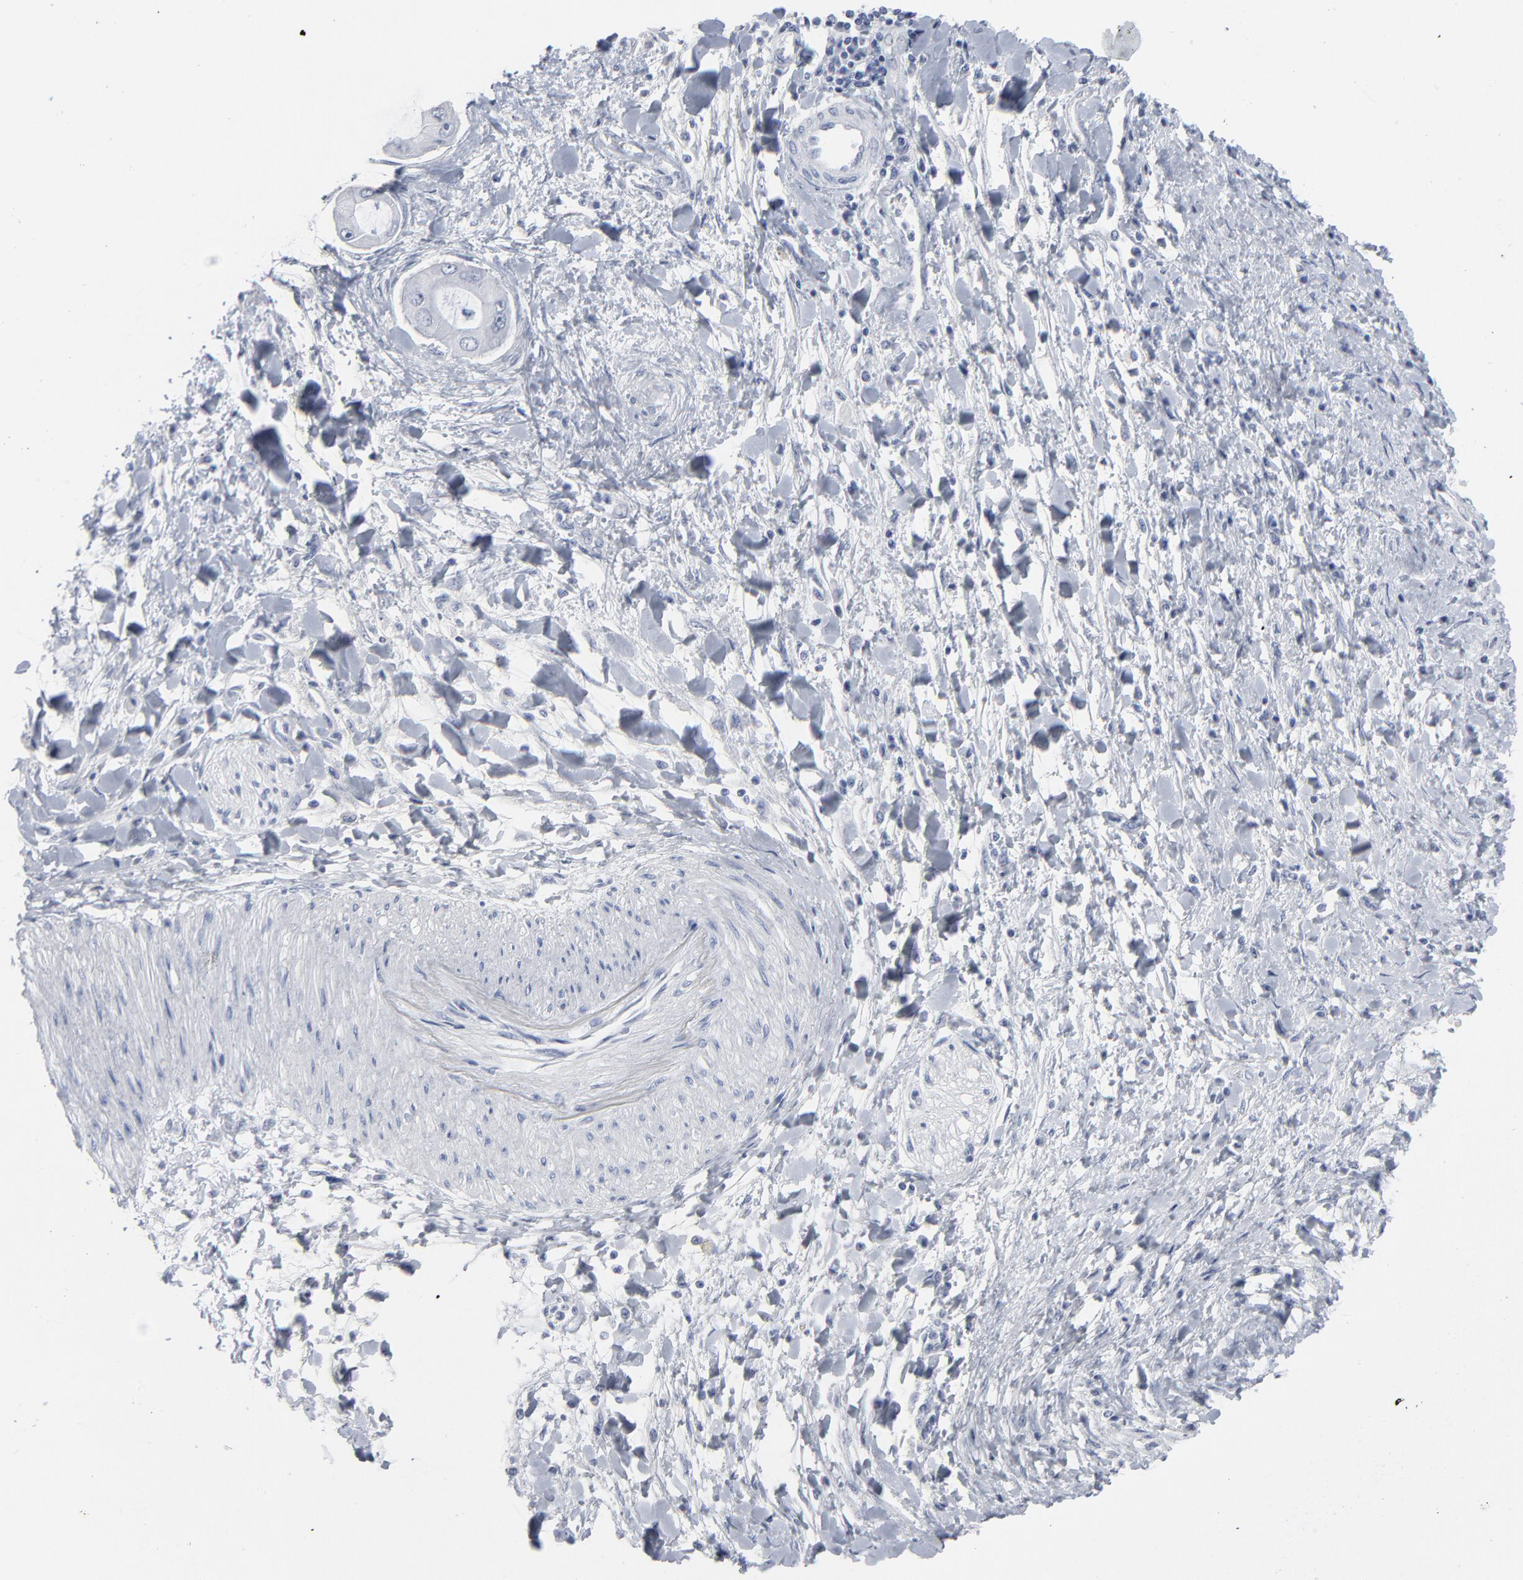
{"staining": {"intensity": "negative", "quantity": "none", "location": "none"}, "tissue": "adipose tissue", "cell_type": "Adipocytes", "image_type": "normal", "snomed": [{"axis": "morphology", "description": "Normal tissue, NOS"}, {"axis": "morphology", "description": "Cholangiocarcinoma"}, {"axis": "topography", "description": "Liver"}, {"axis": "topography", "description": "Peripheral nerve tissue"}], "caption": "IHC histopathology image of benign human adipose tissue stained for a protein (brown), which reveals no expression in adipocytes. The staining is performed using DAB (3,3'-diaminobenzidine) brown chromogen with nuclei counter-stained in using hematoxylin.", "gene": "PAGE1", "patient": {"sex": "male", "age": 50}}